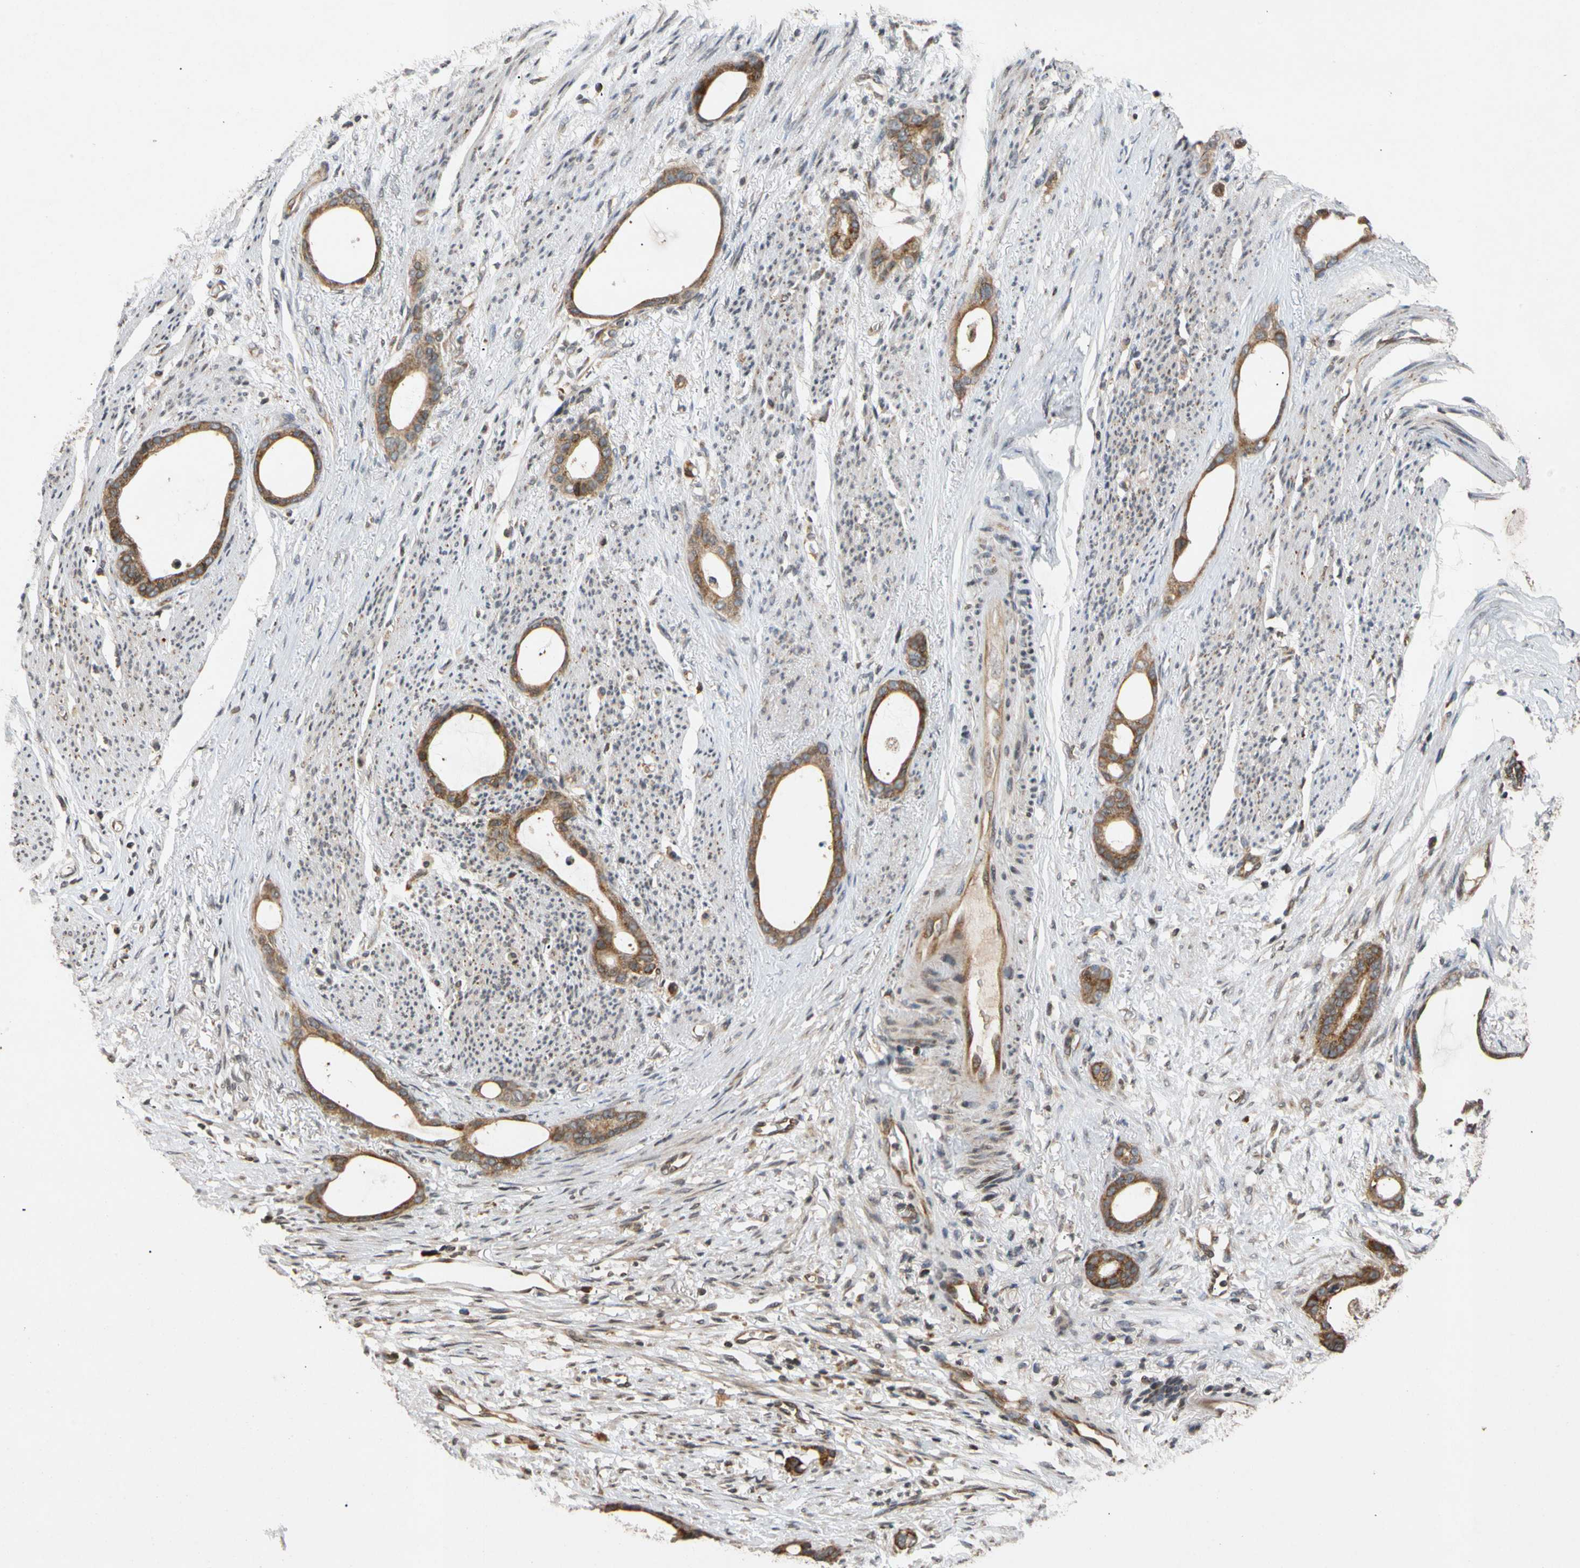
{"staining": {"intensity": "strong", "quantity": ">75%", "location": "cytoplasmic/membranous"}, "tissue": "stomach cancer", "cell_type": "Tumor cells", "image_type": "cancer", "snomed": [{"axis": "morphology", "description": "Adenocarcinoma, NOS"}, {"axis": "topography", "description": "Stomach"}], "caption": "Strong cytoplasmic/membranous staining is identified in about >75% of tumor cells in stomach cancer. (IHC, brightfield microscopy, high magnification).", "gene": "MRPS22", "patient": {"sex": "female", "age": 75}}